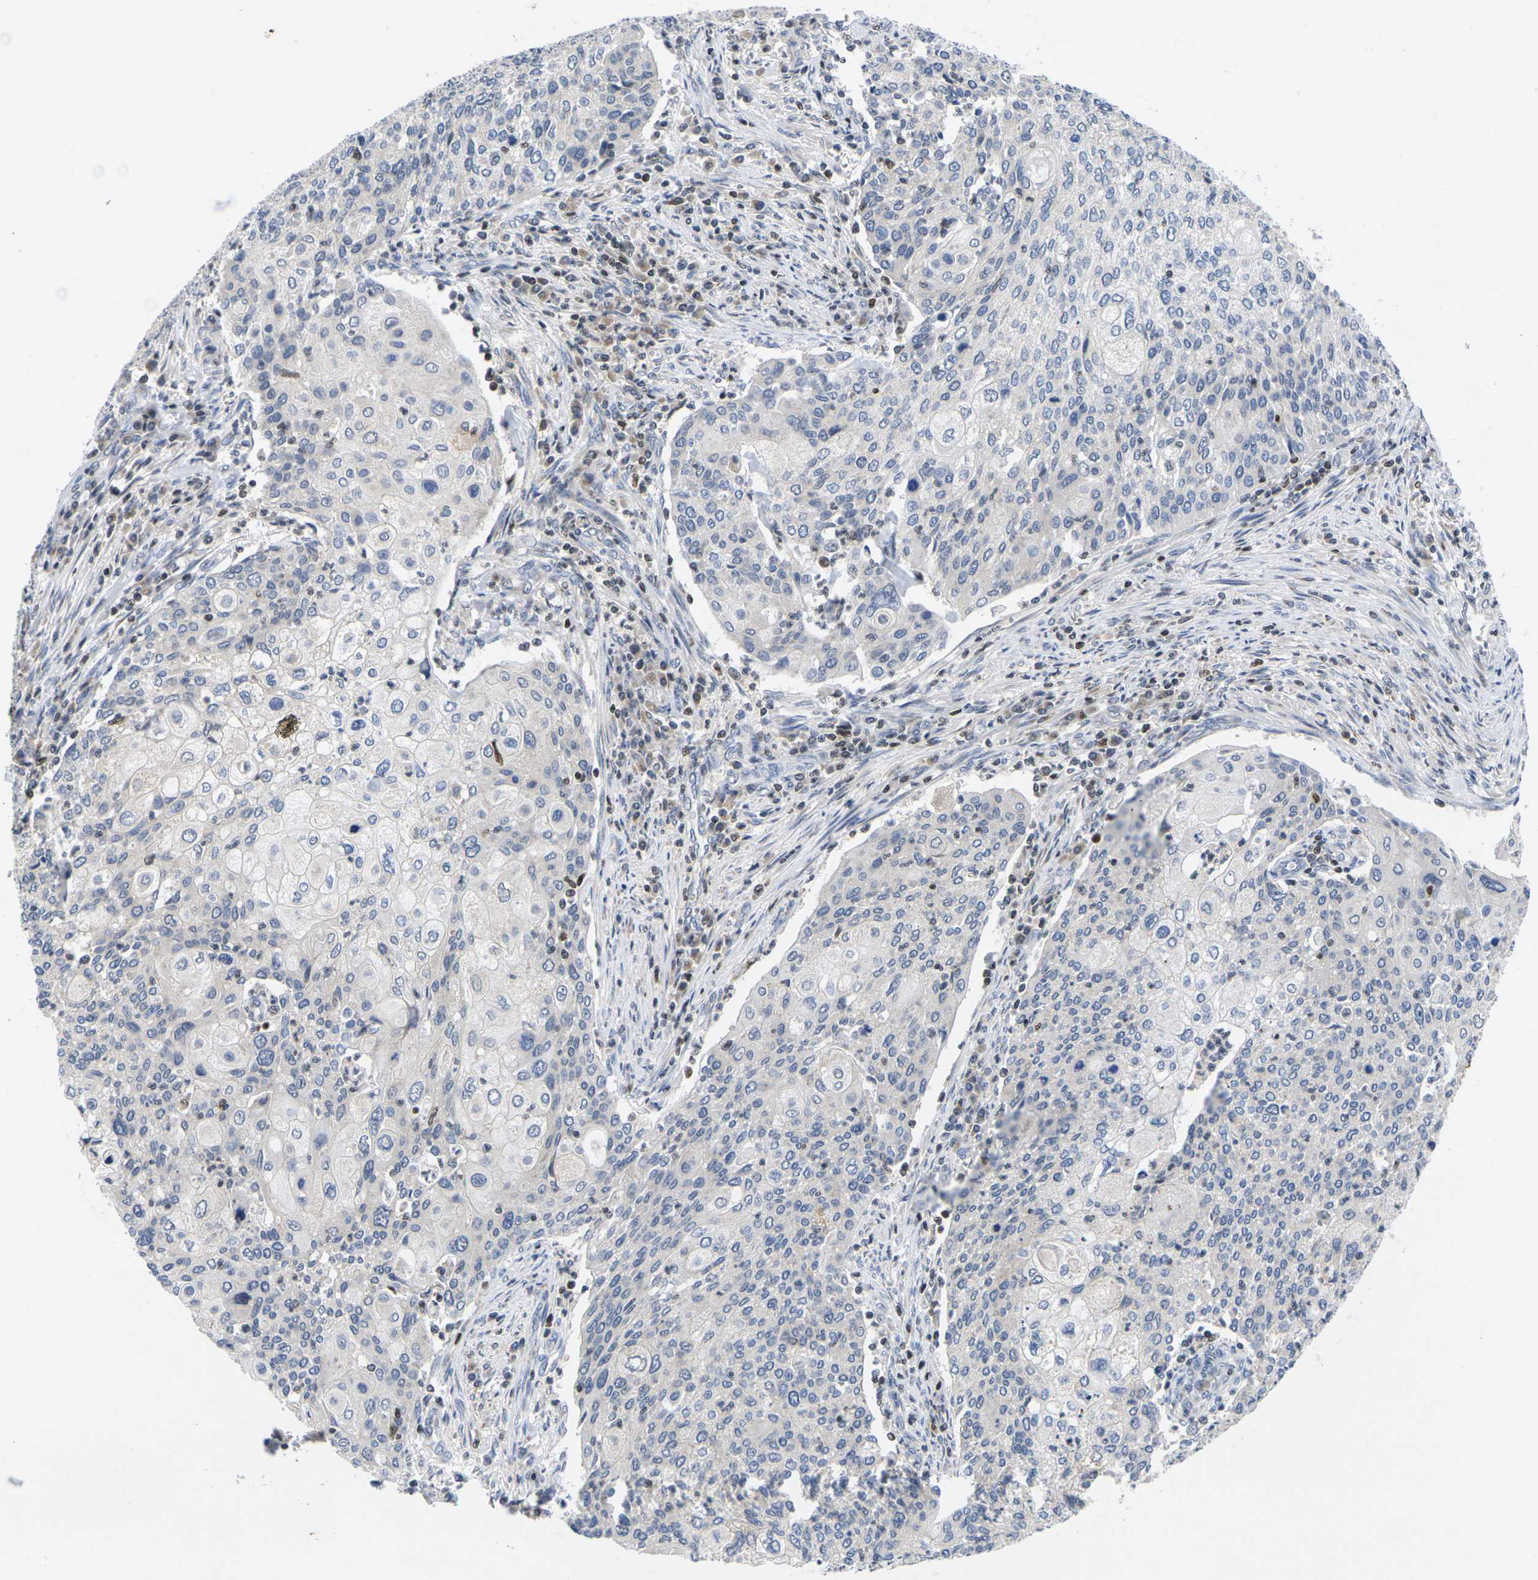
{"staining": {"intensity": "negative", "quantity": "none", "location": "none"}, "tissue": "cervical cancer", "cell_type": "Tumor cells", "image_type": "cancer", "snomed": [{"axis": "morphology", "description": "Squamous cell carcinoma, NOS"}, {"axis": "topography", "description": "Cervix"}], "caption": "IHC micrograph of squamous cell carcinoma (cervical) stained for a protein (brown), which demonstrates no expression in tumor cells.", "gene": "IKZF1", "patient": {"sex": "female", "age": 40}}